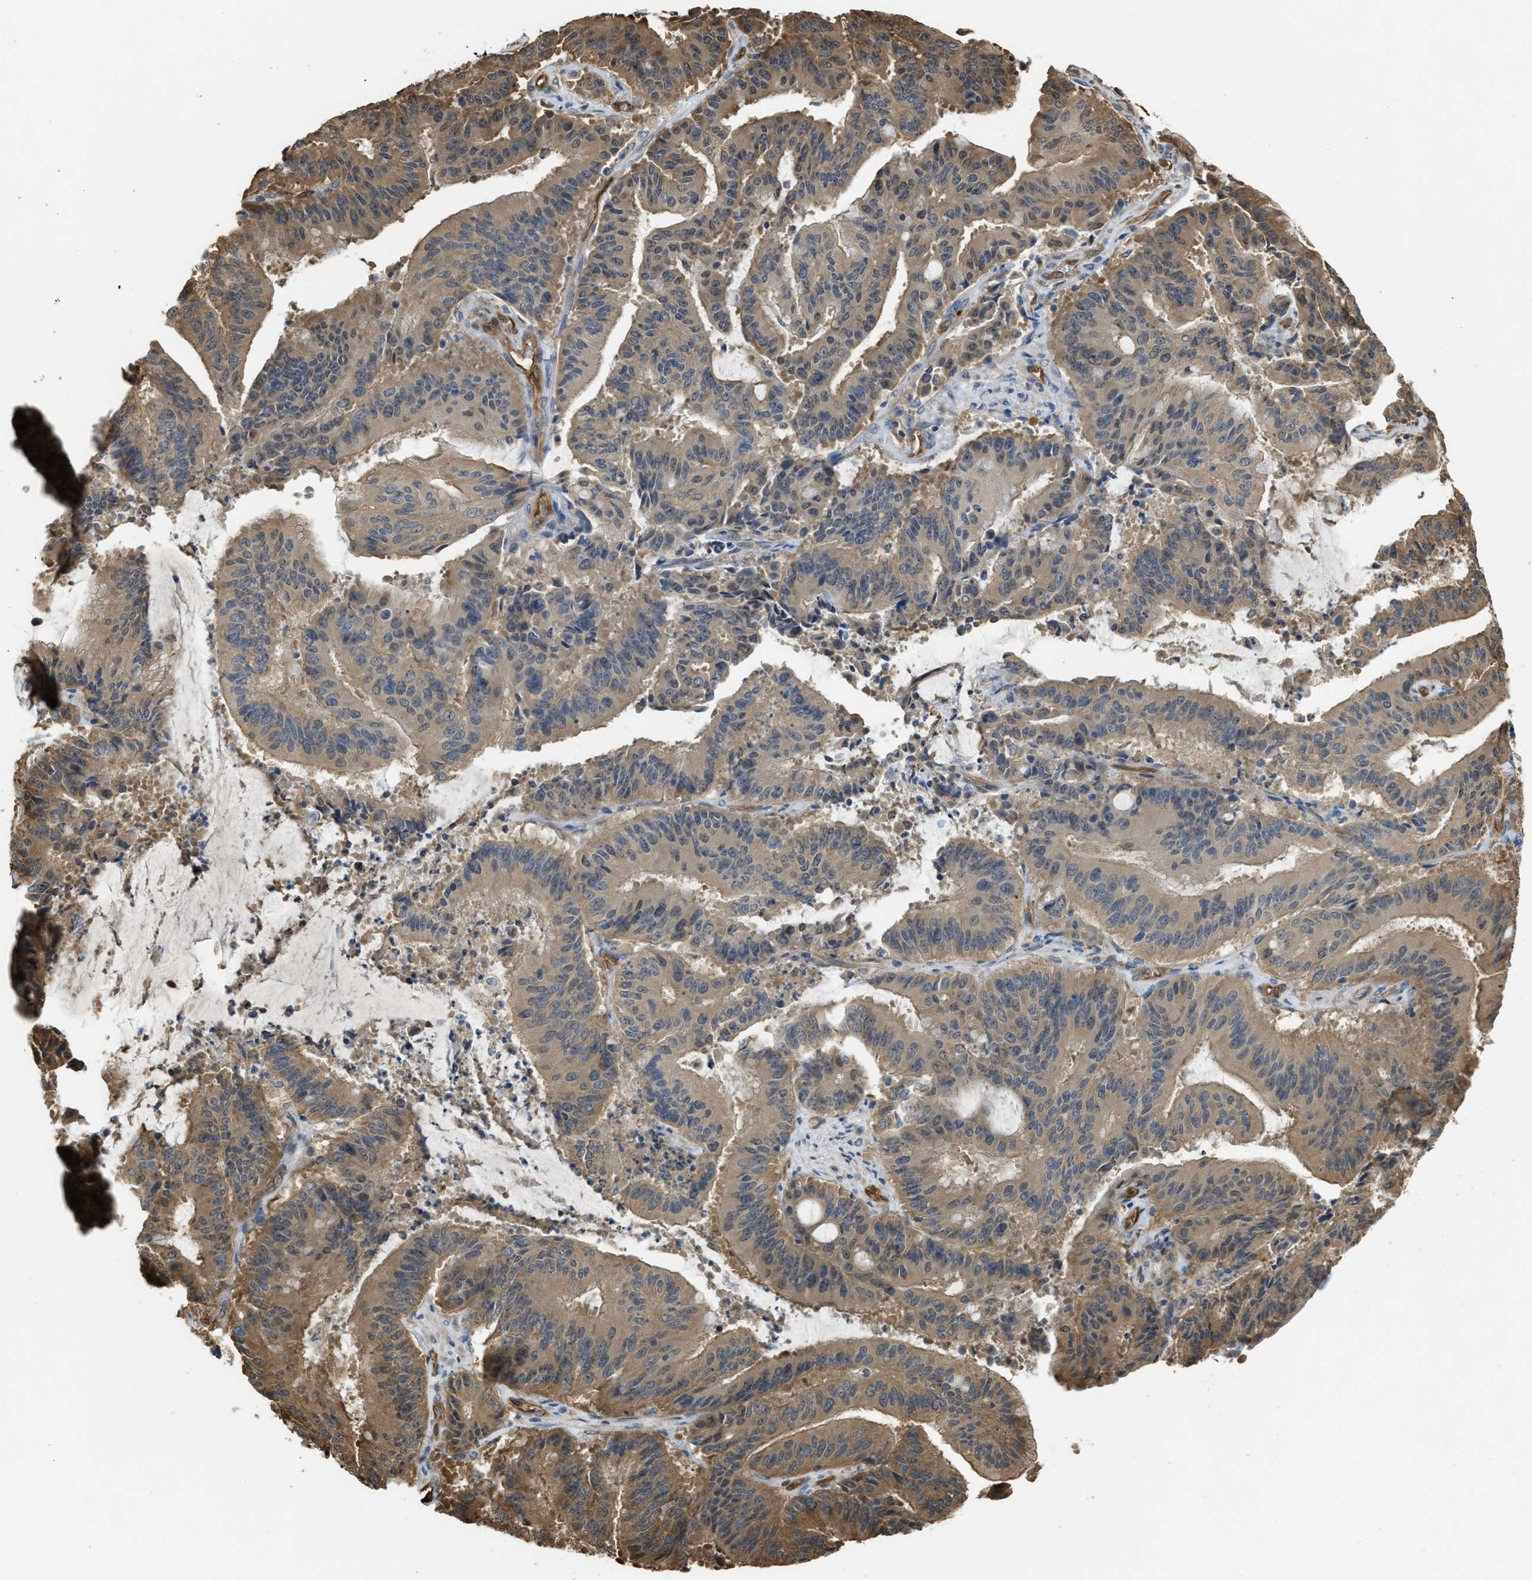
{"staining": {"intensity": "moderate", "quantity": ">75%", "location": "cytoplasmic/membranous"}, "tissue": "liver cancer", "cell_type": "Tumor cells", "image_type": "cancer", "snomed": [{"axis": "morphology", "description": "Normal tissue, NOS"}, {"axis": "morphology", "description": "Cholangiocarcinoma"}, {"axis": "topography", "description": "Liver"}, {"axis": "topography", "description": "Peripheral nerve tissue"}], "caption": "Protein expression analysis of liver cholangiocarcinoma exhibits moderate cytoplasmic/membranous expression in about >75% of tumor cells.", "gene": "BAG3", "patient": {"sex": "female", "age": 73}}